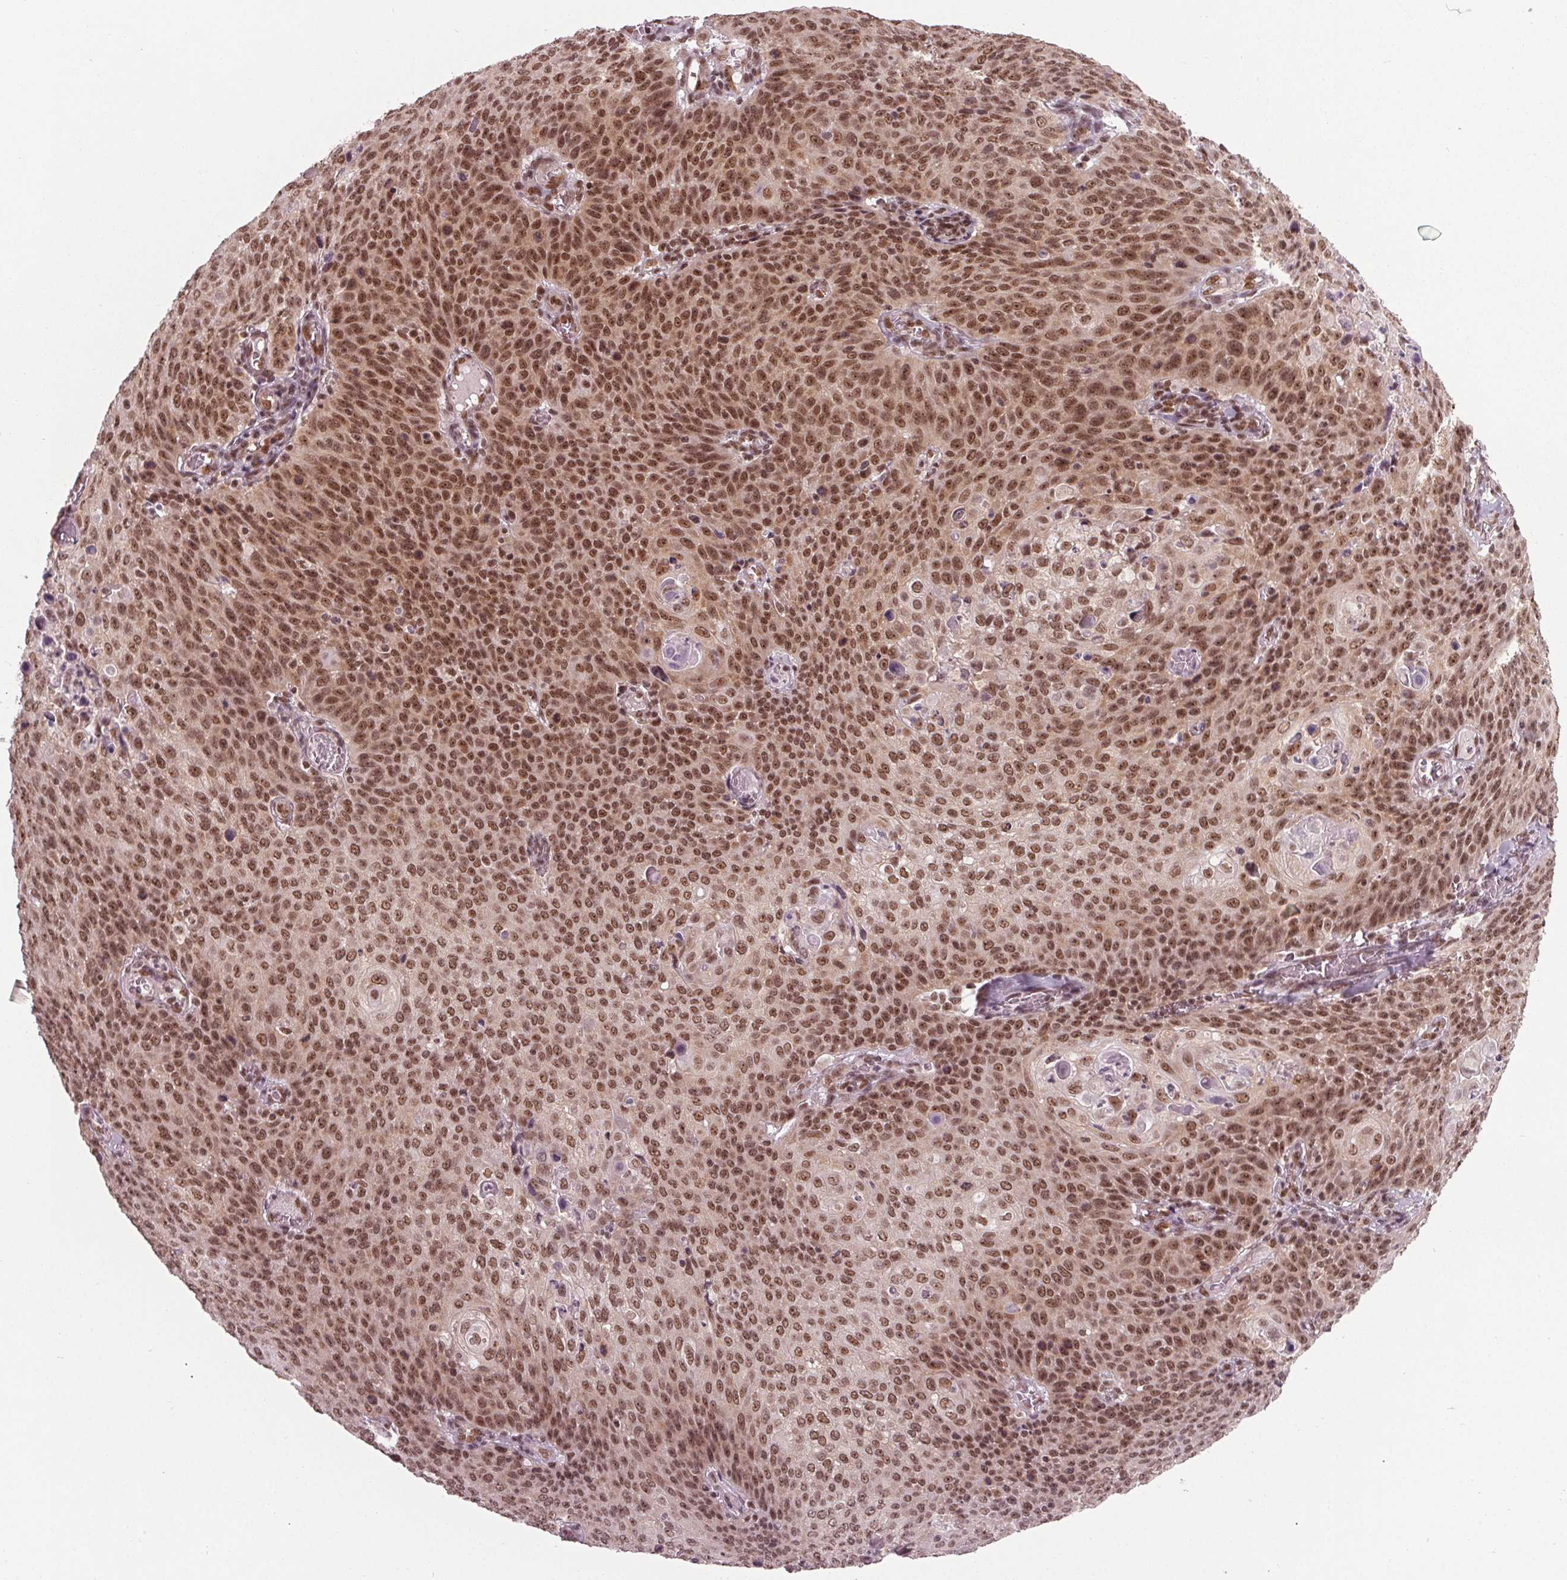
{"staining": {"intensity": "moderate", "quantity": ">75%", "location": "nuclear"}, "tissue": "cervical cancer", "cell_type": "Tumor cells", "image_type": "cancer", "snomed": [{"axis": "morphology", "description": "Squamous cell carcinoma, NOS"}, {"axis": "topography", "description": "Cervix"}], "caption": "Immunohistochemical staining of human cervical cancer displays moderate nuclear protein expression in about >75% of tumor cells.", "gene": "DDX41", "patient": {"sex": "female", "age": 65}}